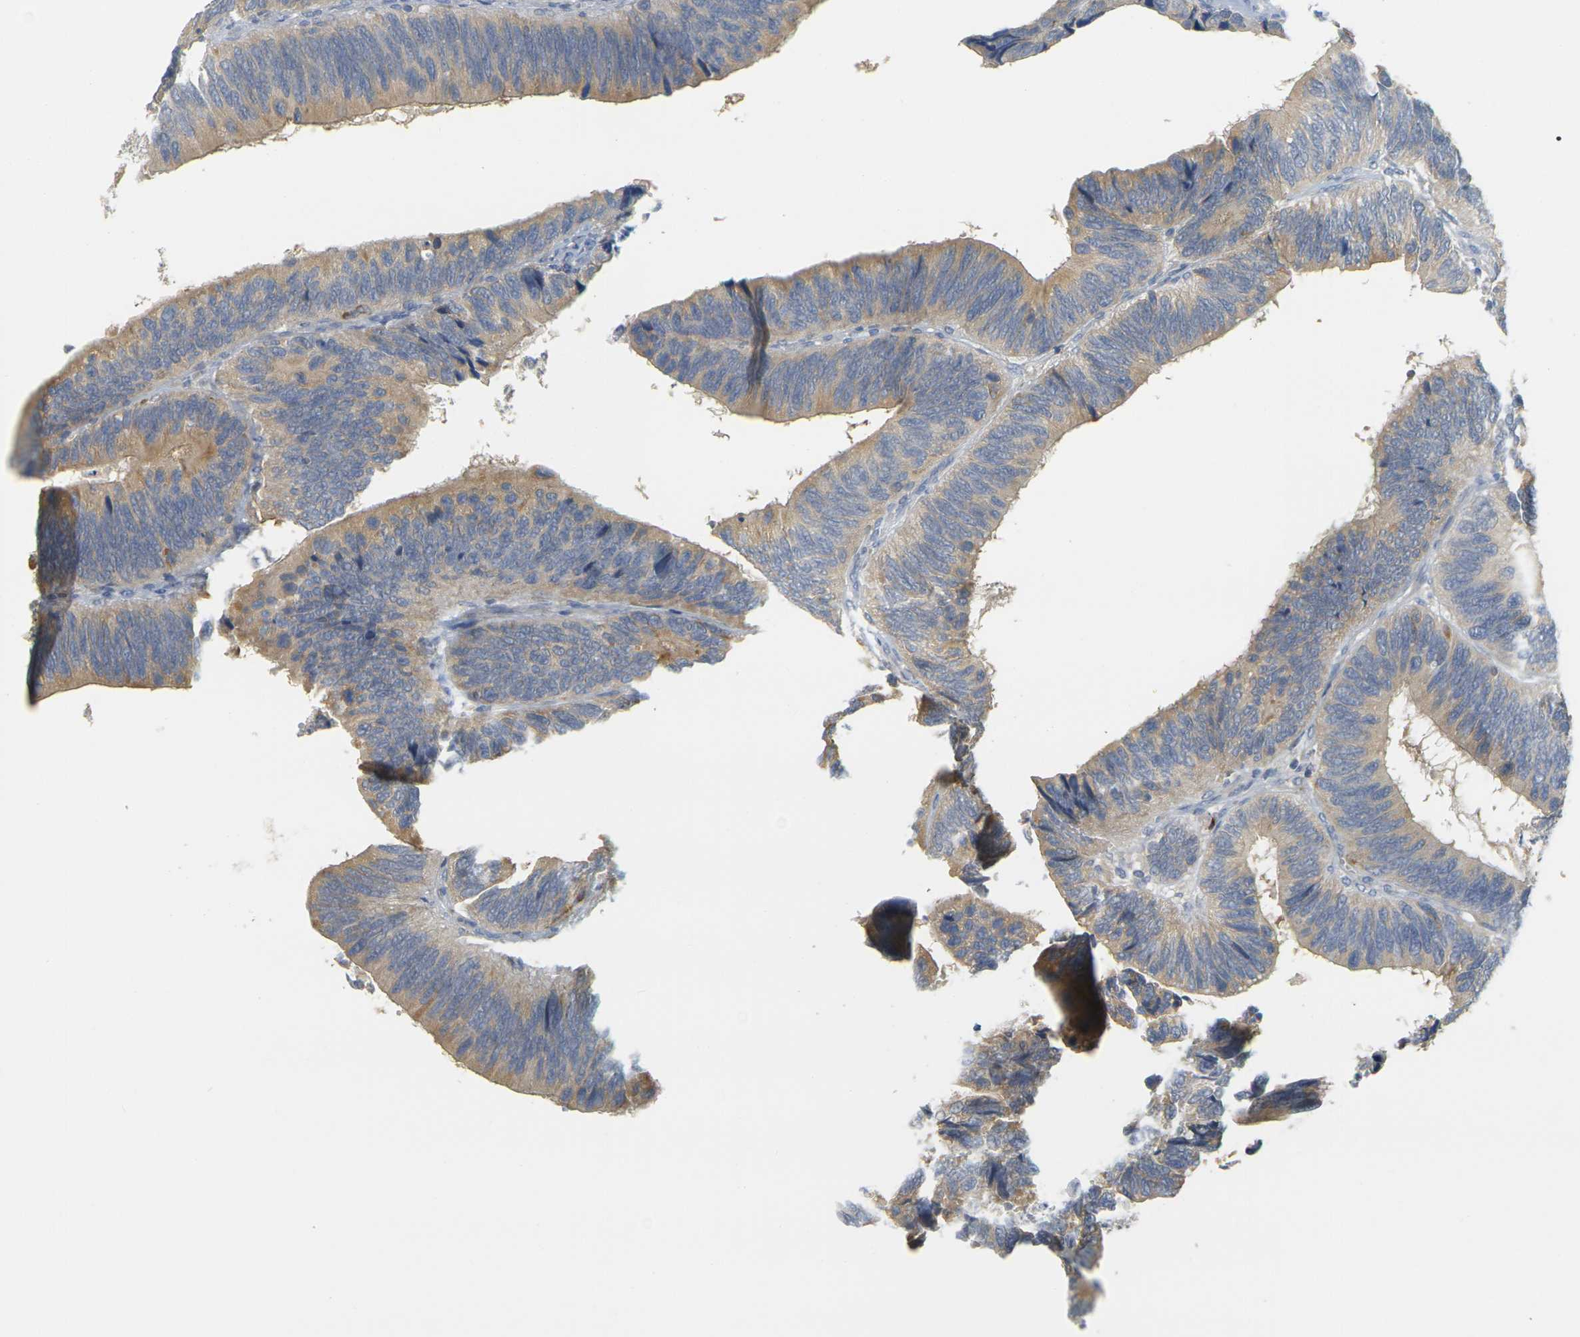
{"staining": {"intensity": "moderate", "quantity": ">75%", "location": "cytoplasmic/membranous"}, "tissue": "colorectal cancer", "cell_type": "Tumor cells", "image_type": "cancer", "snomed": [{"axis": "morphology", "description": "Adenocarcinoma, NOS"}, {"axis": "topography", "description": "Colon"}], "caption": "Immunohistochemistry (IHC) histopathology image of neoplastic tissue: colorectal adenocarcinoma stained using immunohistochemistry displays medium levels of moderate protein expression localized specifically in the cytoplasmic/membranous of tumor cells, appearing as a cytoplasmic/membranous brown color.", "gene": "GDAP1", "patient": {"sex": "male", "age": 72}}